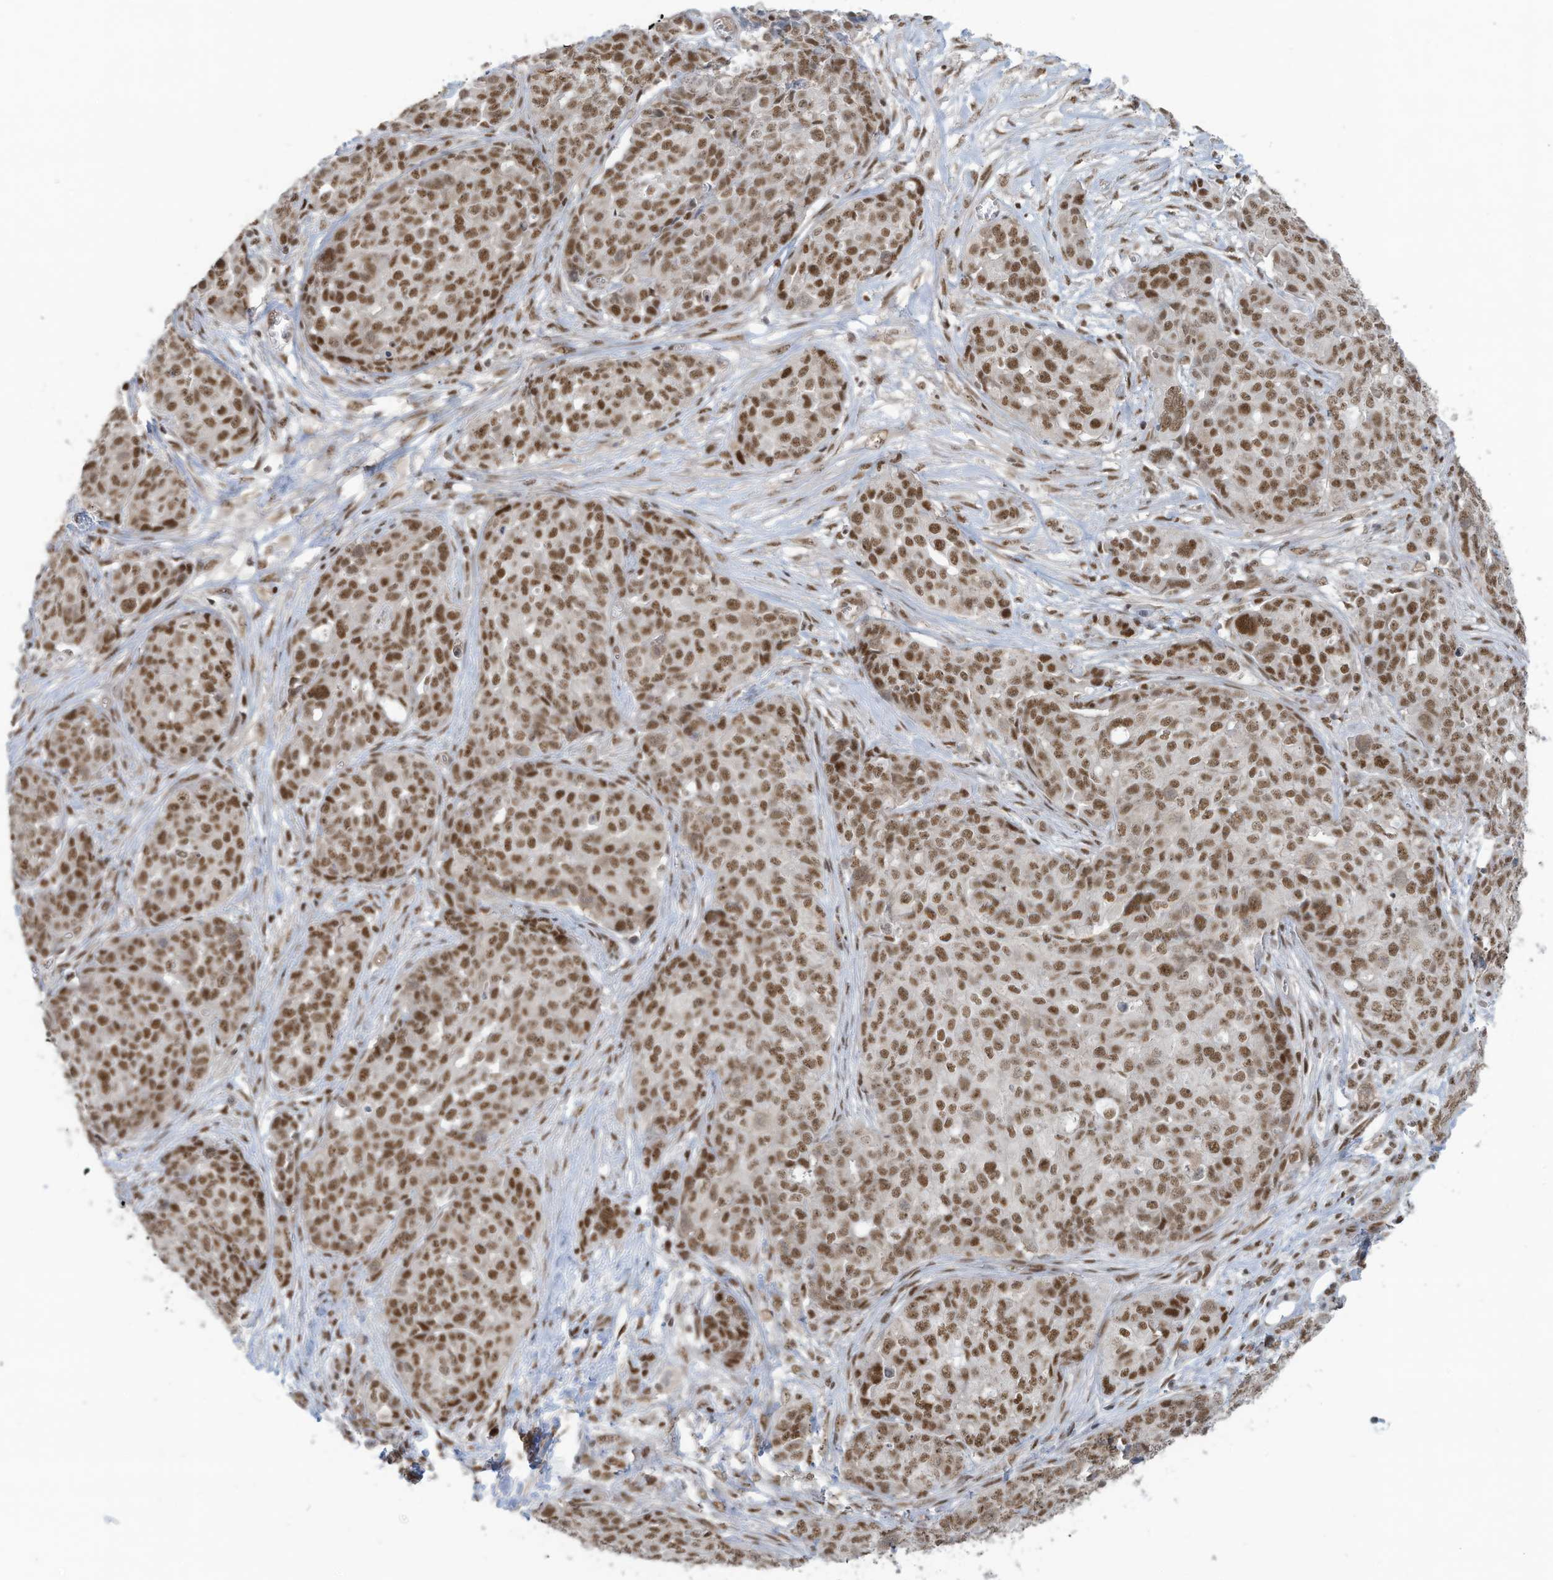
{"staining": {"intensity": "strong", "quantity": ">75%", "location": "nuclear"}, "tissue": "ovarian cancer", "cell_type": "Tumor cells", "image_type": "cancer", "snomed": [{"axis": "morphology", "description": "Cystadenocarcinoma, serous, NOS"}, {"axis": "topography", "description": "Soft tissue"}, {"axis": "topography", "description": "Ovary"}], "caption": "Protein expression analysis of ovarian cancer (serous cystadenocarcinoma) demonstrates strong nuclear positivity in about >75% of tumor cells.", "gene": "DBR1", "patient": {"sex": "female", "age": 57}}